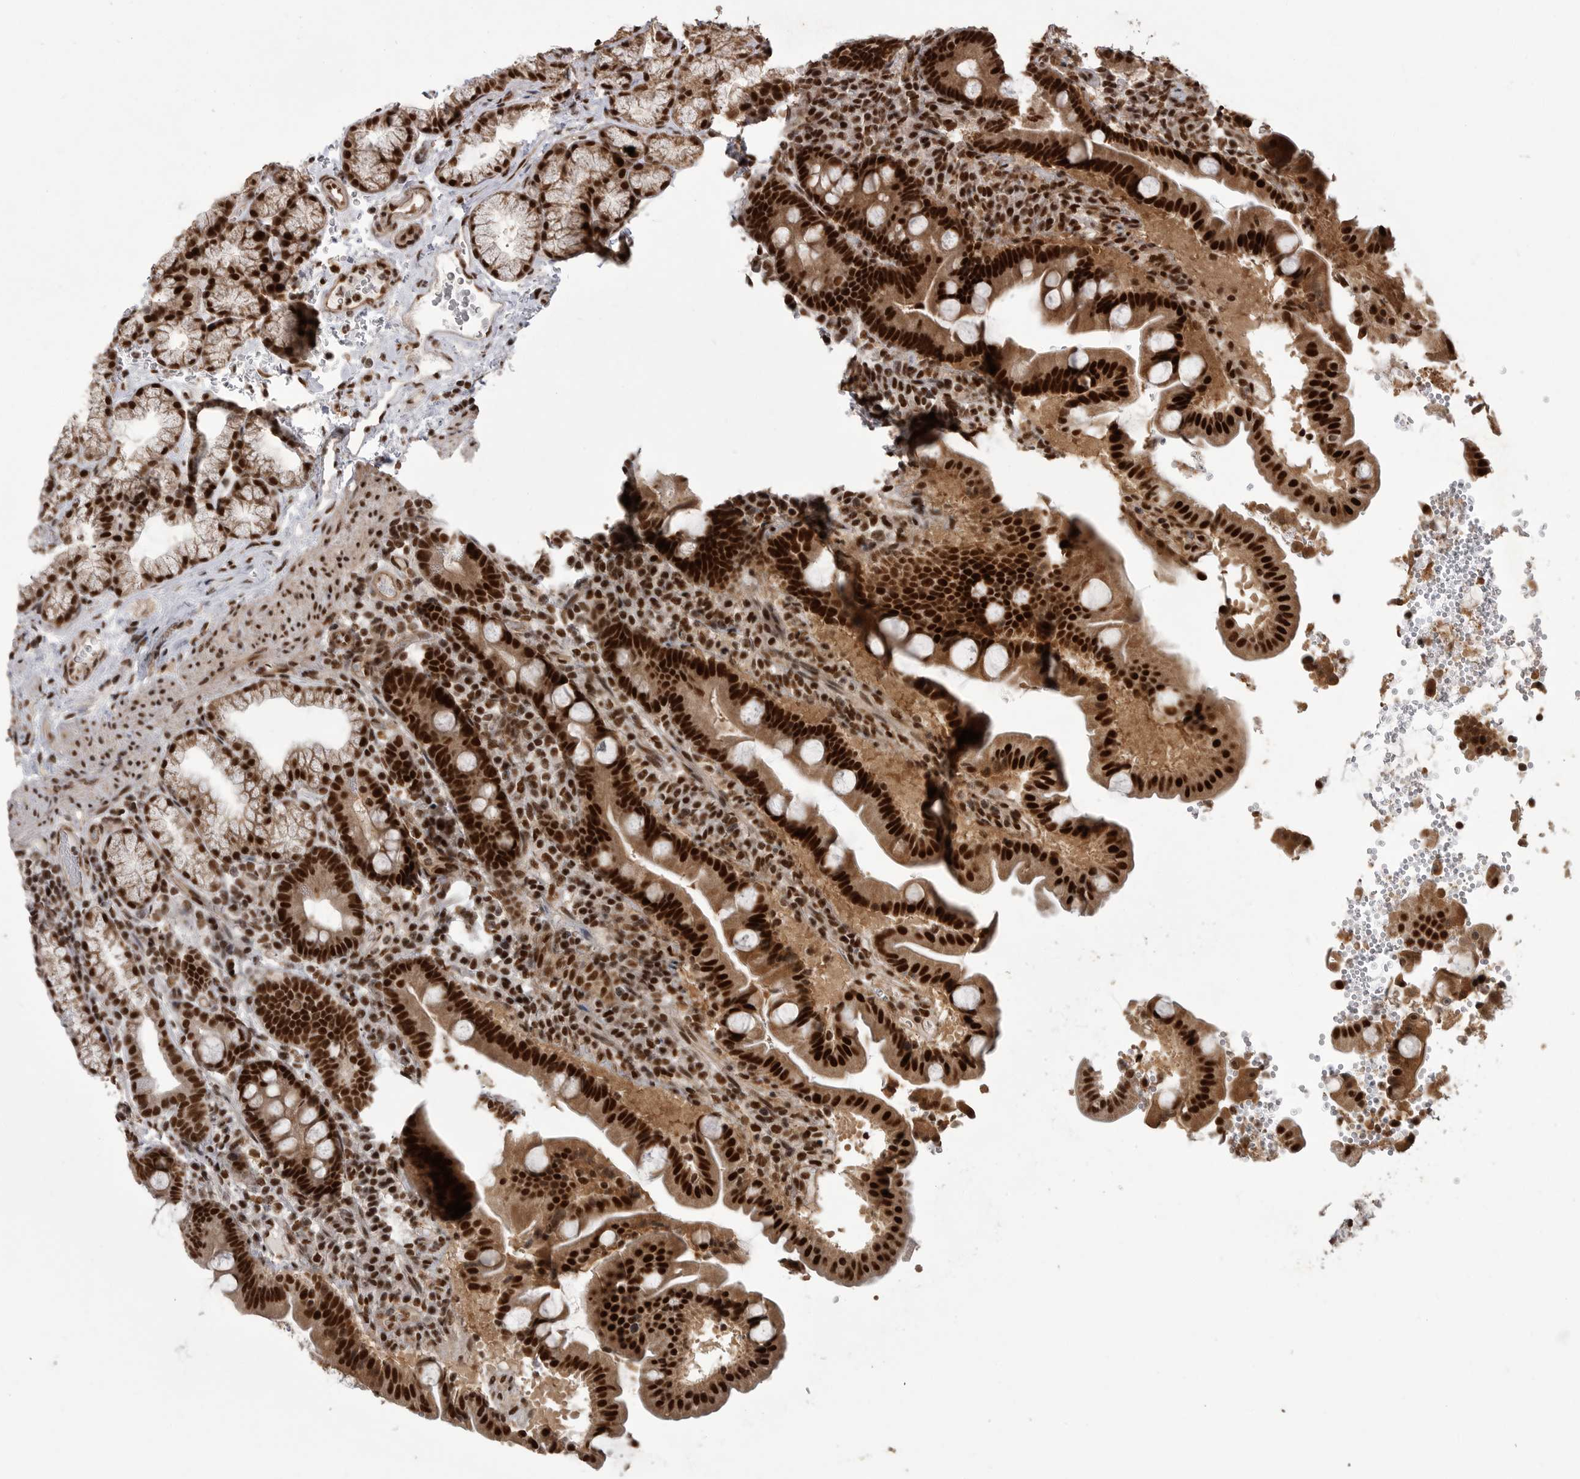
{"staining": {"intensity": "strong", "quantity": ">75%", "location": "cytoplasmic/membranous,nuclear"}, "tissue": "duodenum", "cell_type": "Glandular cells", "image_type": "normal", "snomed": [{"axis": "morphology", "description": "Normal tissue, NOS"}, {"axis": "topography", "description": "Duodenum"}], "caption": "Protein staining of normal duodenum displays strong cytoplasmic/membranous,nuclear staining in about >75% of glandular cells.", "gene": "PPP1R8", "patient": {"sex": "male", "age": 54}}